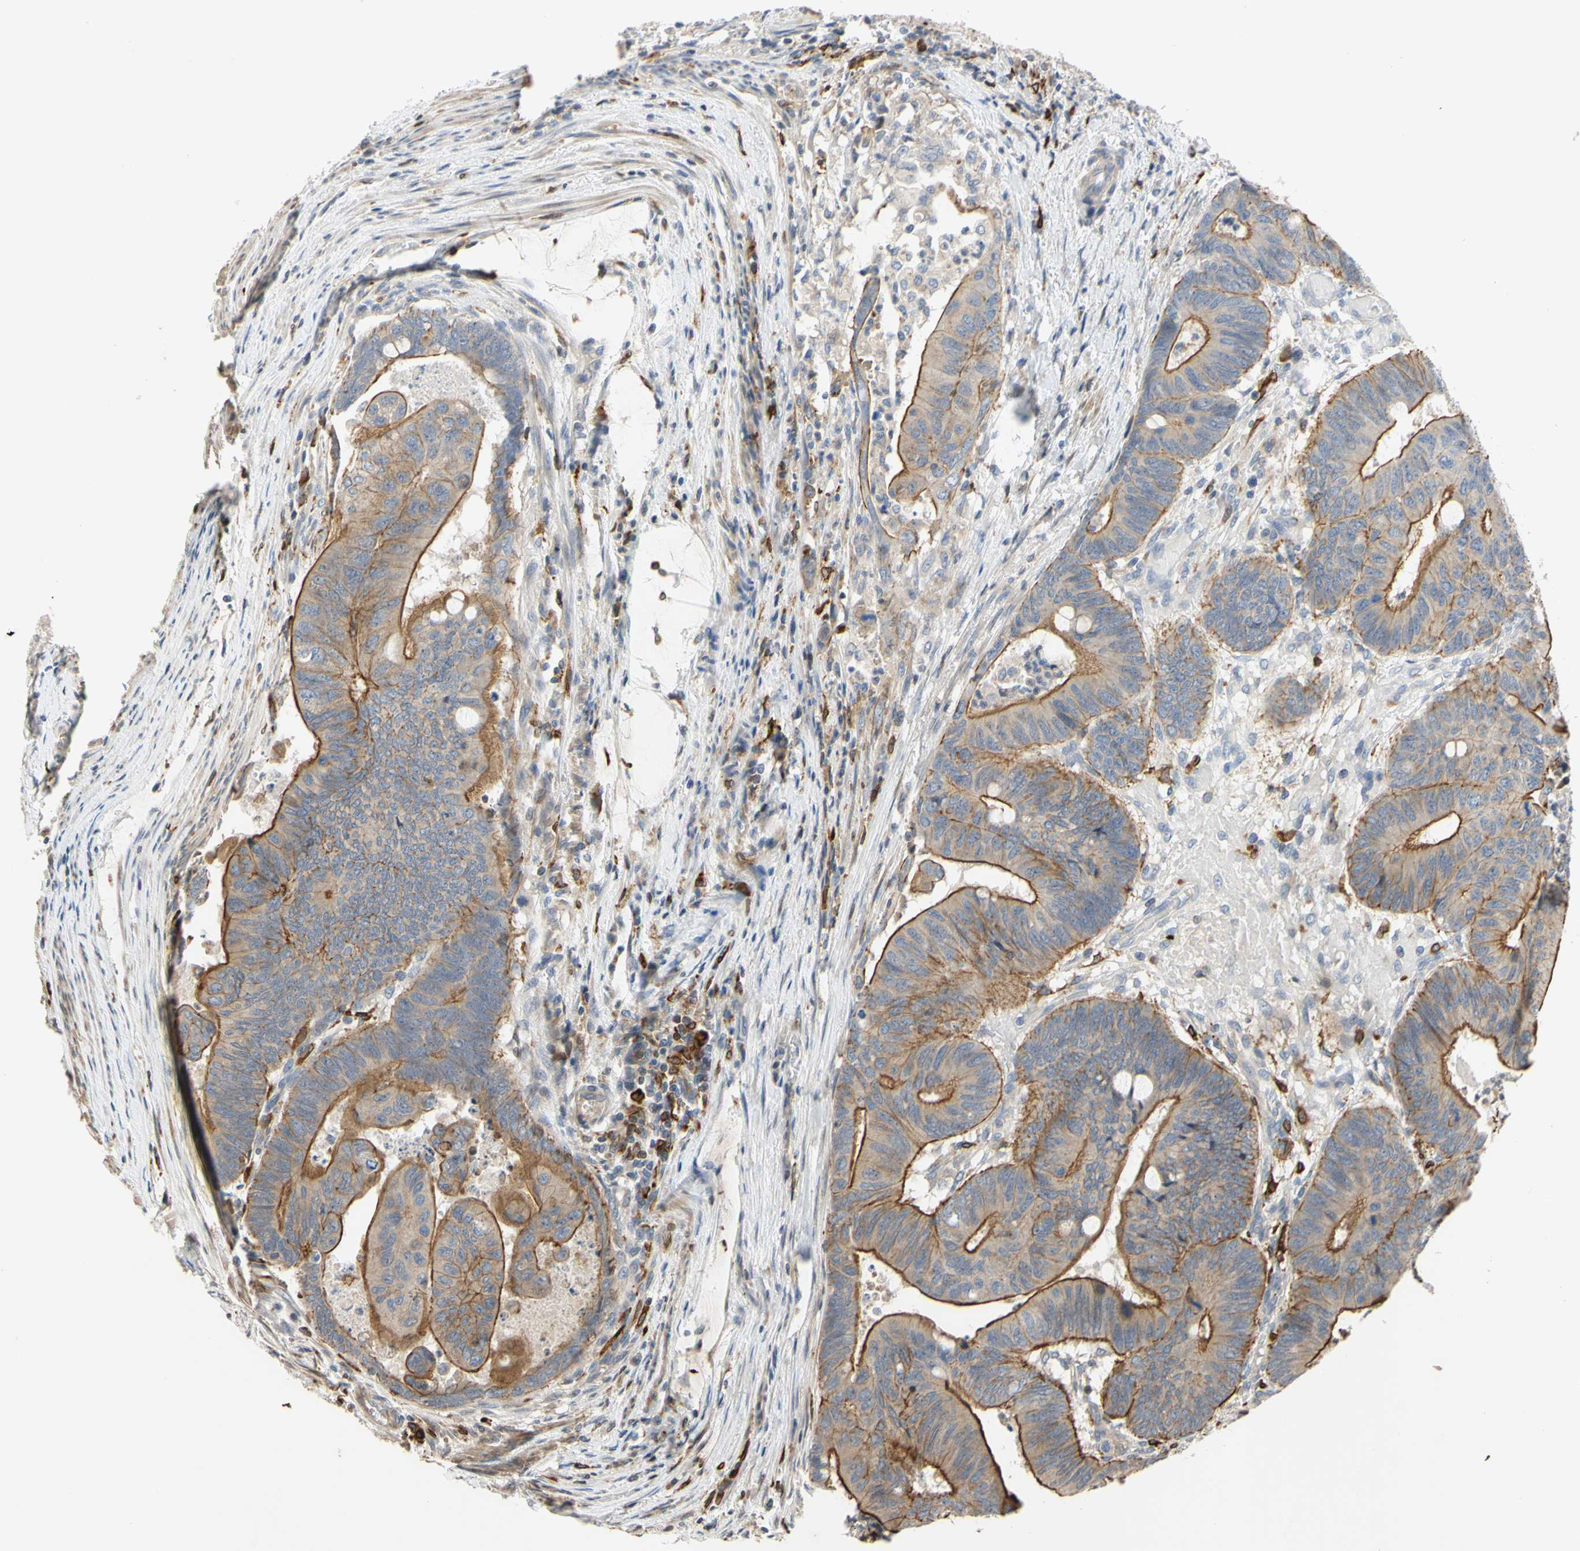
{"staining": {"intensity": "strong", "quantity": ">75%", "location": "cytoplasmic/membranous"}, "tissue": "colorectal cancer", "cell_type": "Tumor cells", "image_type": "cancer", "snomed": [{"axis": "morphology", "description": "Normal tissue, NOS"}, {"axis": "morphology", "description": "Adenocarcinoma, NOS"}, {"axis": "topography", "description": "Rectum"}, {"axis": "topography", "description": "Peripheral nerve tissue"}], "caption": "DAB immunohistochemical staining of colorectal cancer demonstrates strong cytoplasmic/membranous protein positivity in about >75% of tumor cells.", "gene": "PLXNA2", "patient": {"sex": "male", "age": 92}}